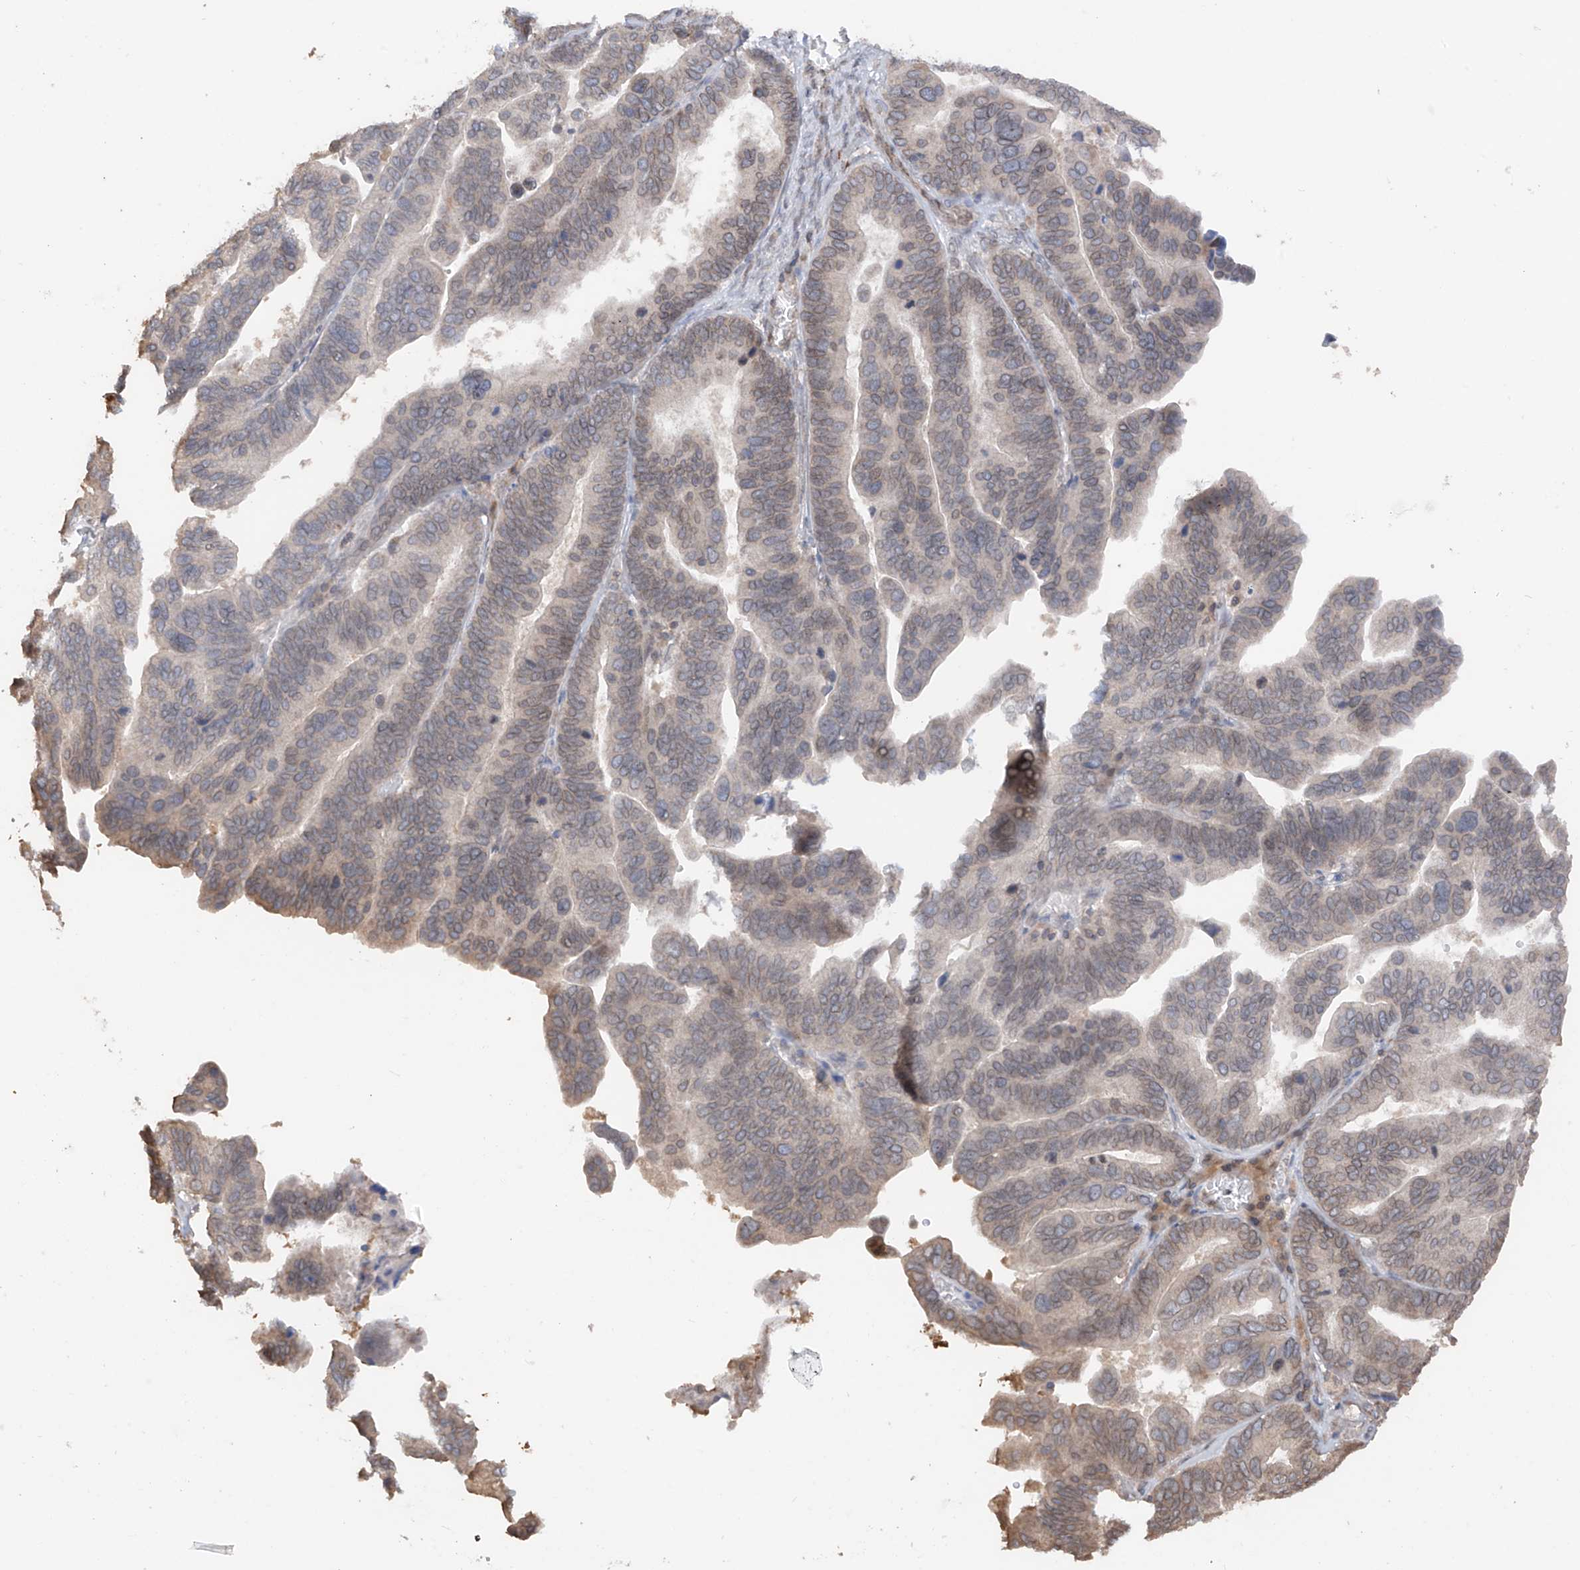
{"staining": {"intensity": "moderate", "quantity": "25%-75%", "location": "cytoplasmic/membranous,nuclear"}, "tissue": "ovarian cancer", "cell_type": "Tumor cells", "image_type": "cancer", "snomed": [{"axis": "morphology", "description": "Cystadenocarcinoma, serous, NOS"}, {"axis": "topography", "description": "Ovary"}], "caption": "A brown stain shows moderate cytoplasmic/membranous and nuclear positivity of a protein in human ovarian cancer tumor cells.", "gene": "AHCTF1", "patient": {"sex": "female", "age": 56}}